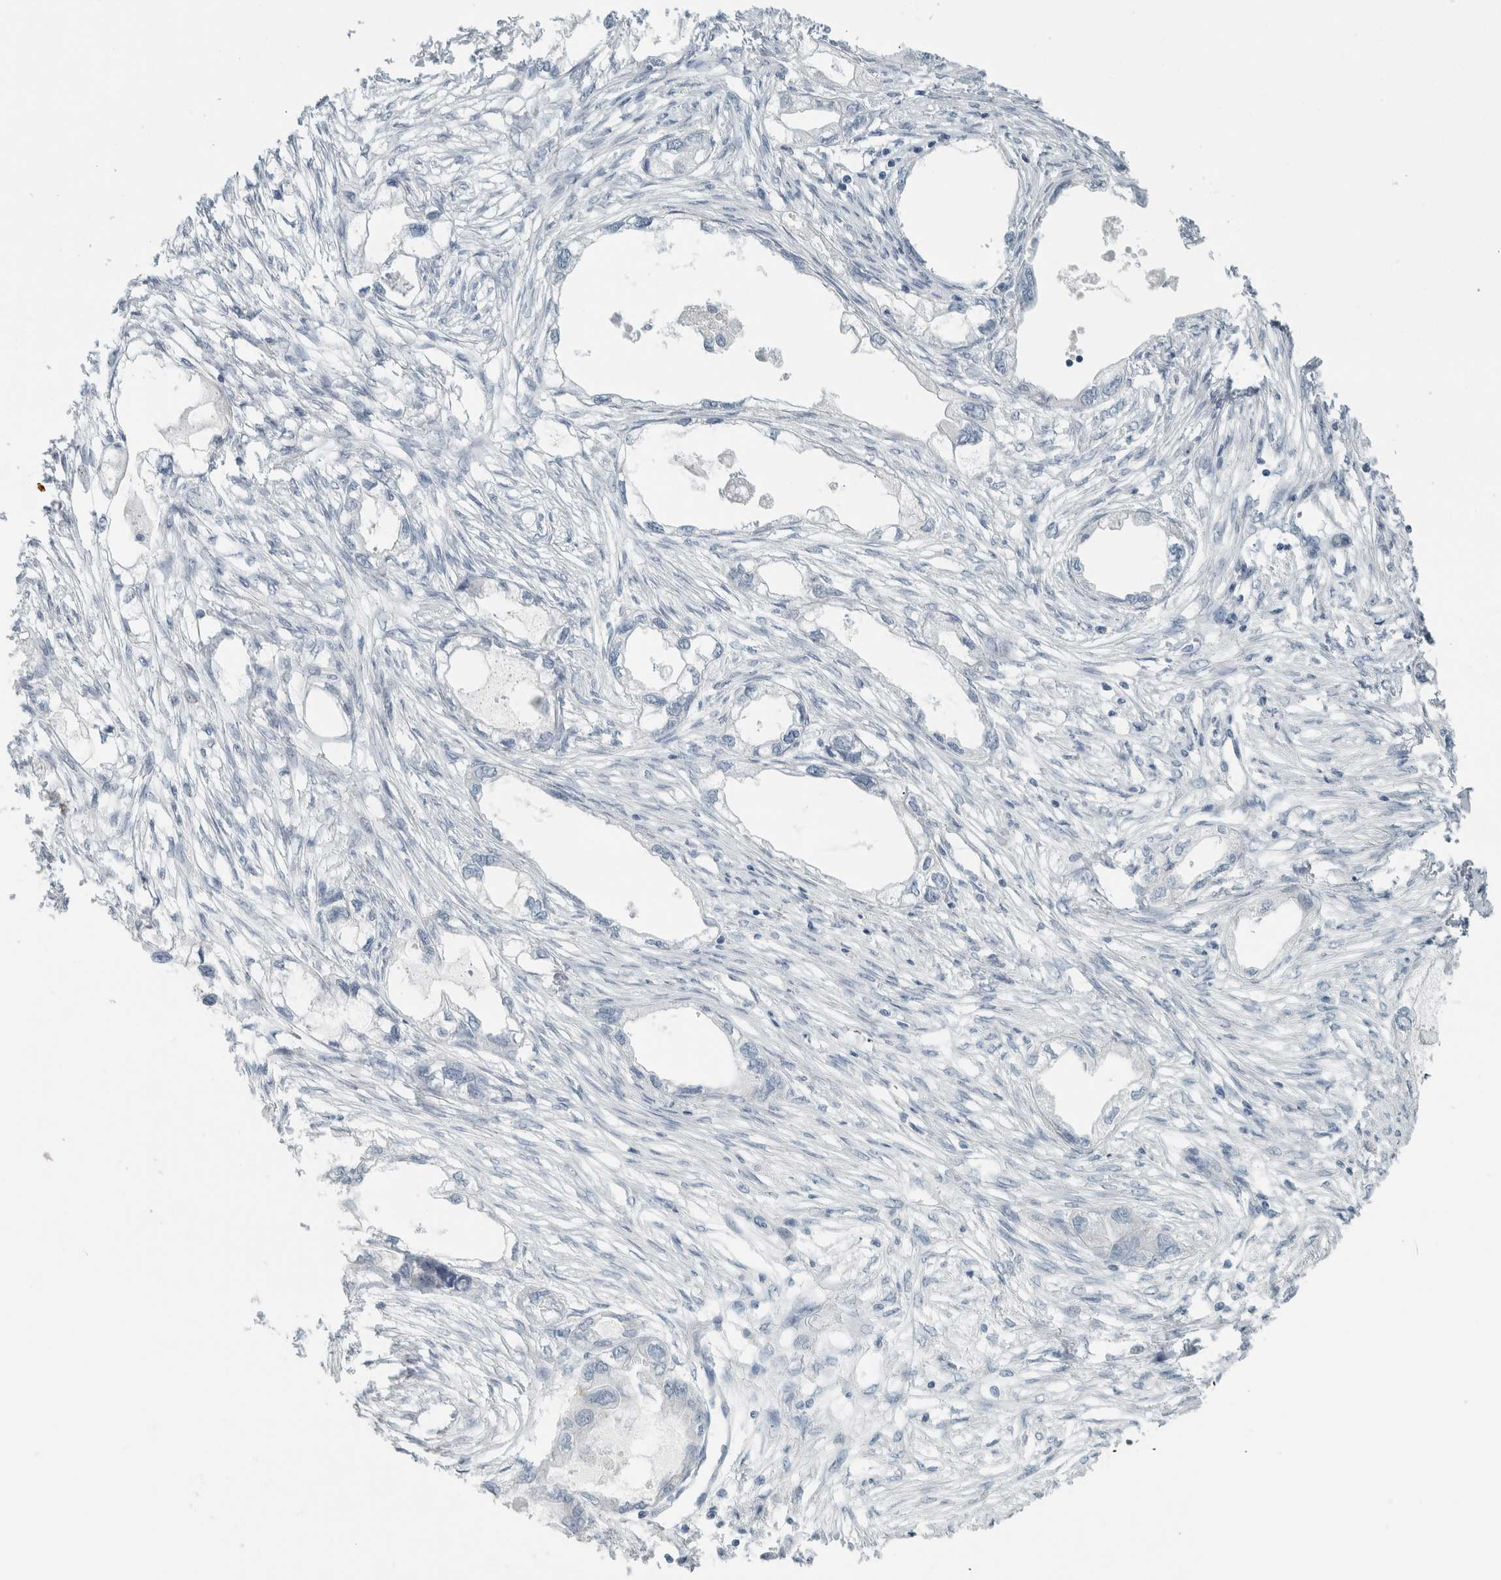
{"staining": {"intensity": "negative", "quantity": "none", "location": "none"}, "tissue": "endometrial cancer", "cell_type": "Tumor cells", "image_type": "cancer", "snomed": [{"axis": "morphology", "description": "Adenocarcinoma, NOS"}, {"axis": "morphology", "description": "Adenocarcinoma, metastatic, NOS"}, {"axis": "topography", "description": "Adipose tissue"}, {"axis": "topography", "description": "Endometrium"}], "caption": "Tumor cells show no significant protein positivity in endometrial metastatic adenocarcinoma.", "gene": "TRIT1", "patient": {"sex": "female", "age": 67}}